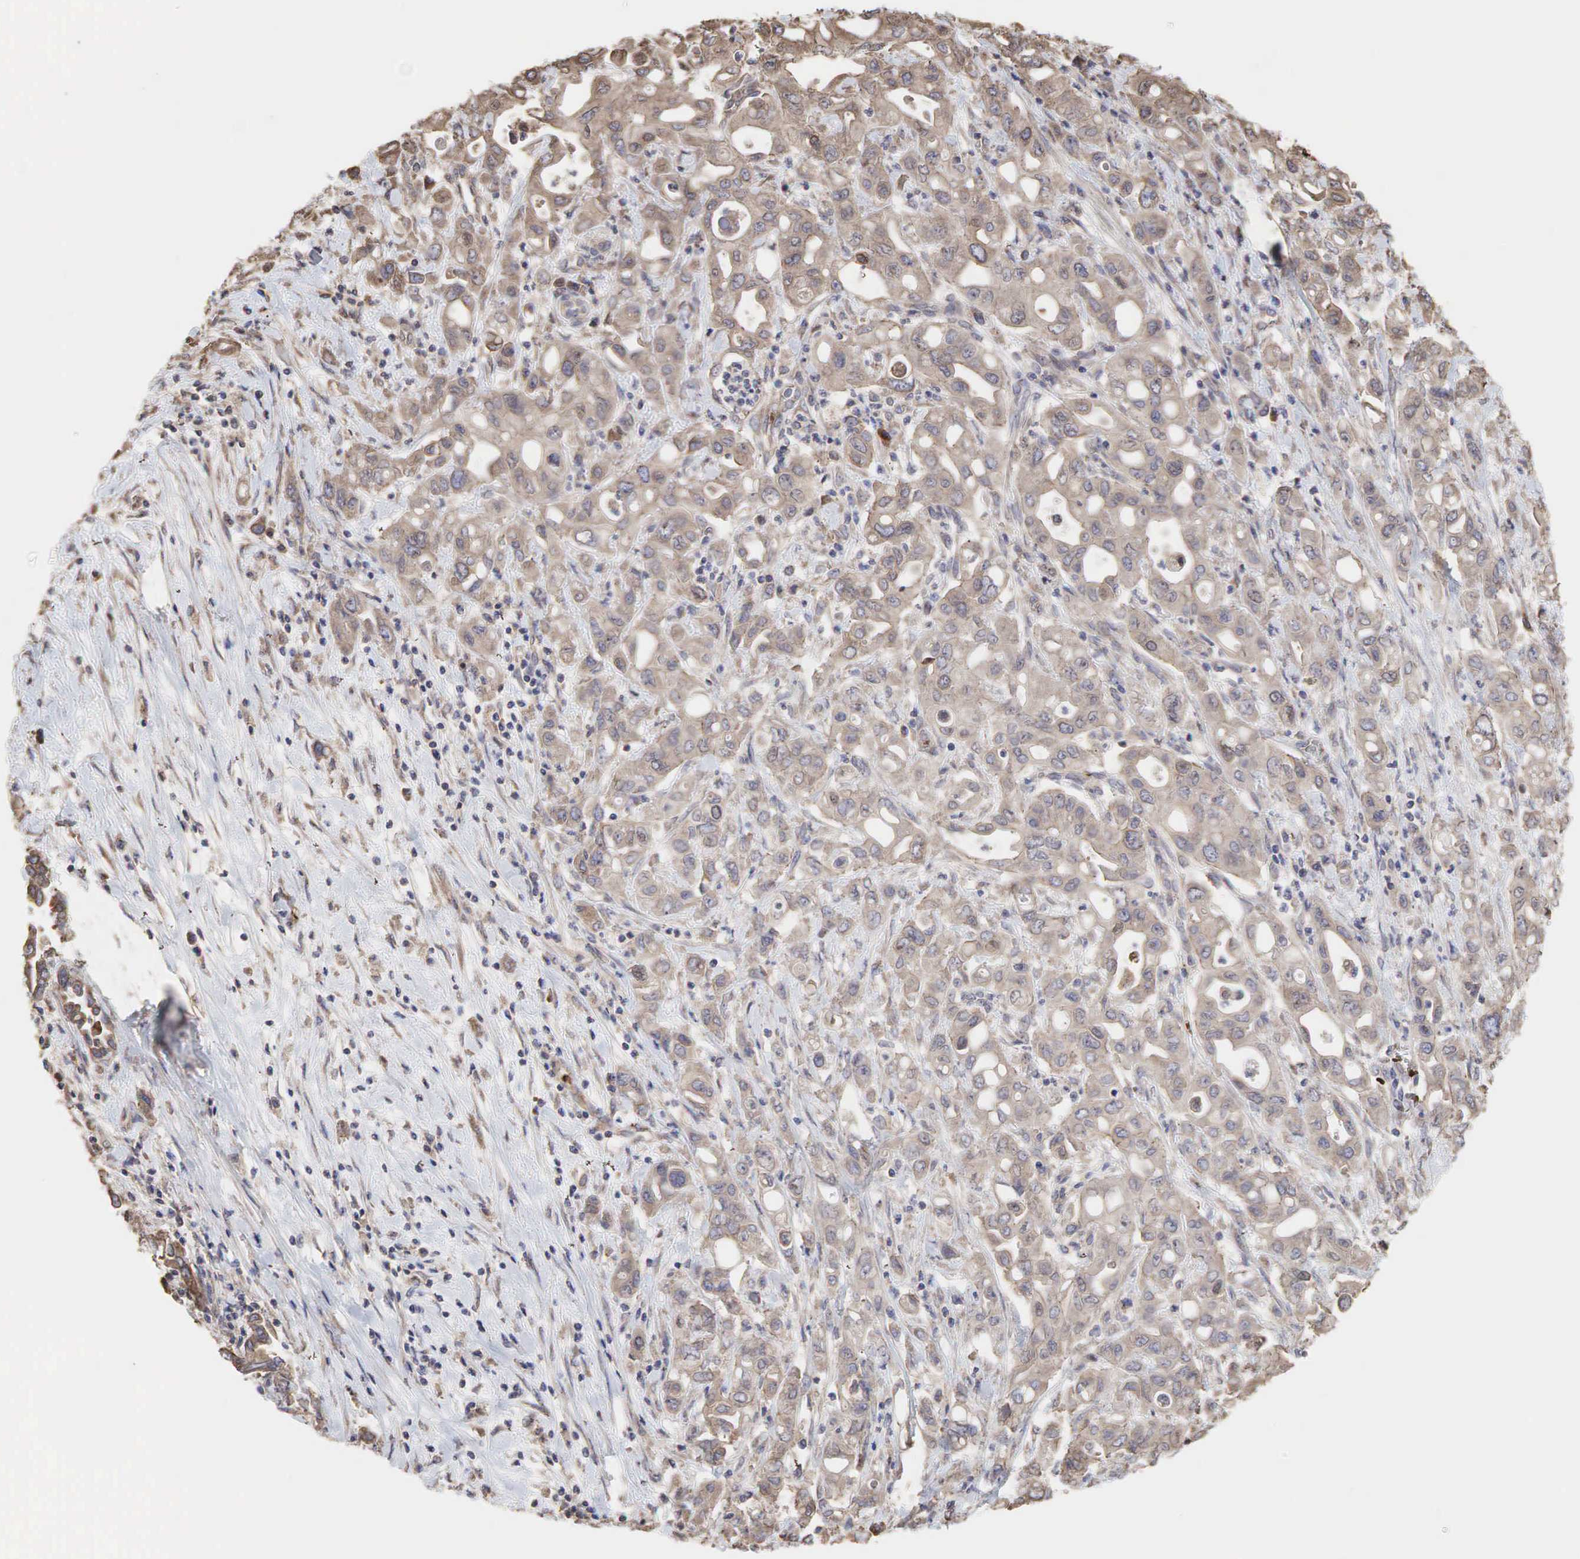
{"staining": {"intensity": "weak", "quantity": ">75%", "location": "cytoplasmic/membranous"}, "tissue": "pancreatic cancer", "cell_type": "Tumor cells", "image_type": "cancer", "snomed": [{"axis": "morphology", "description": "Adenocarcinoma, NOS"}, {"axis": "topography", "description": "Pancreas"}], "caption": "Immunohistochemistry of adenocarcinoma (pancreatic) reveals low levels of weak cytoplasmic/membranous staining in approximately >75% of tumor cells.", "gene": "PABPC5", "patient": {"sex": "female", "age": 57}}